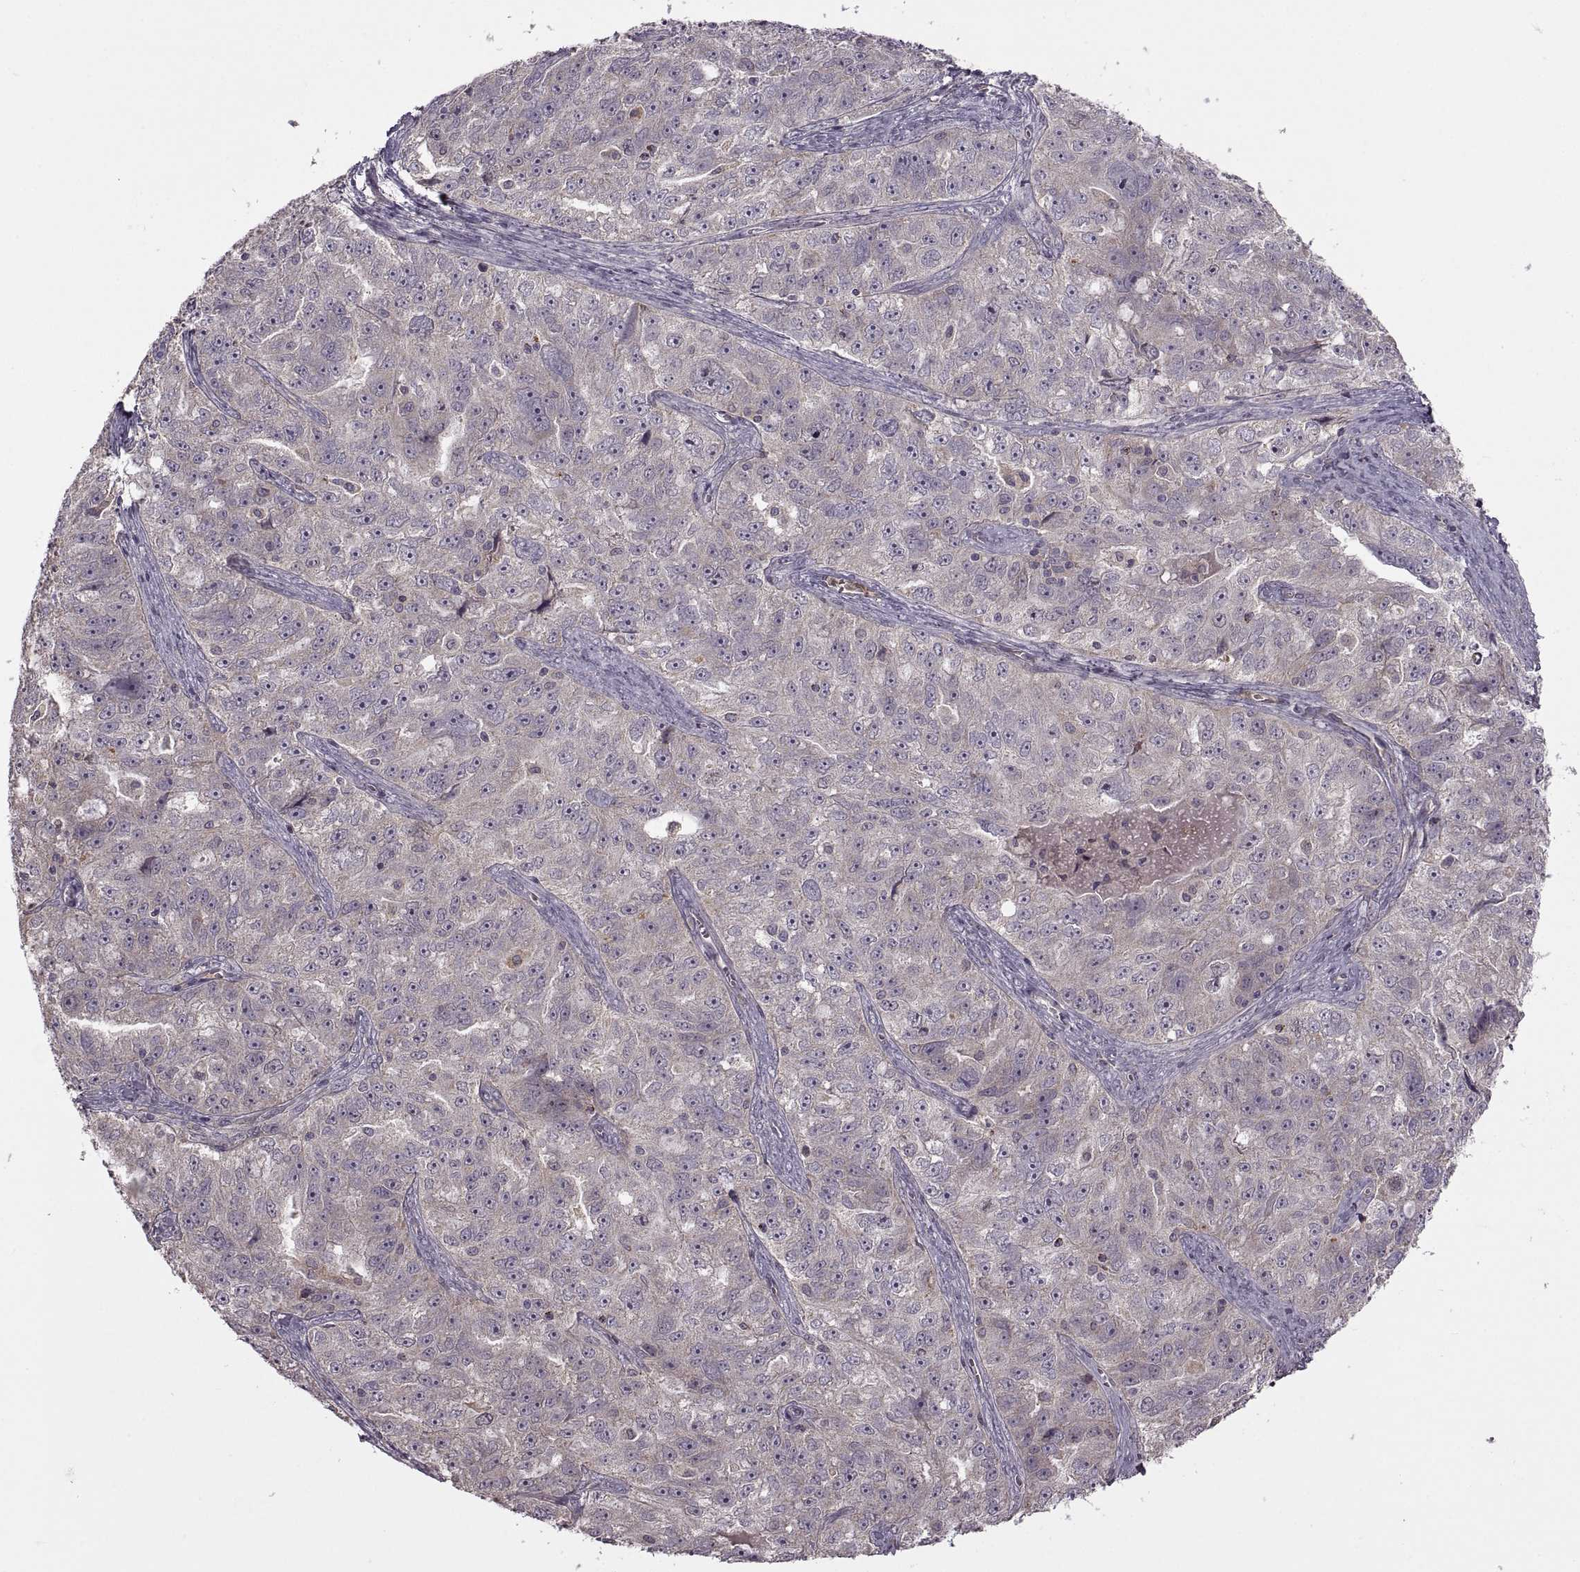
{"staining": {"intensity": "negative", "quantity": "none", "location": "none"}, "tissue": "ovarian cancer", "cell_type": "Tumor cells", "image_type": "cancer", "snomed": [{"axis": "morphology", "description": "Cystadenocarcinoma, serous, NOS"}, {"axis": "topography", "description": "Ovary"}], "caption": "A micrograph of human ovarian serous cystadenocarcinoma is negative for staining in tumor cells.", "gene": "PIERCE1", "patient": {"sex": "female", "age": 51}}